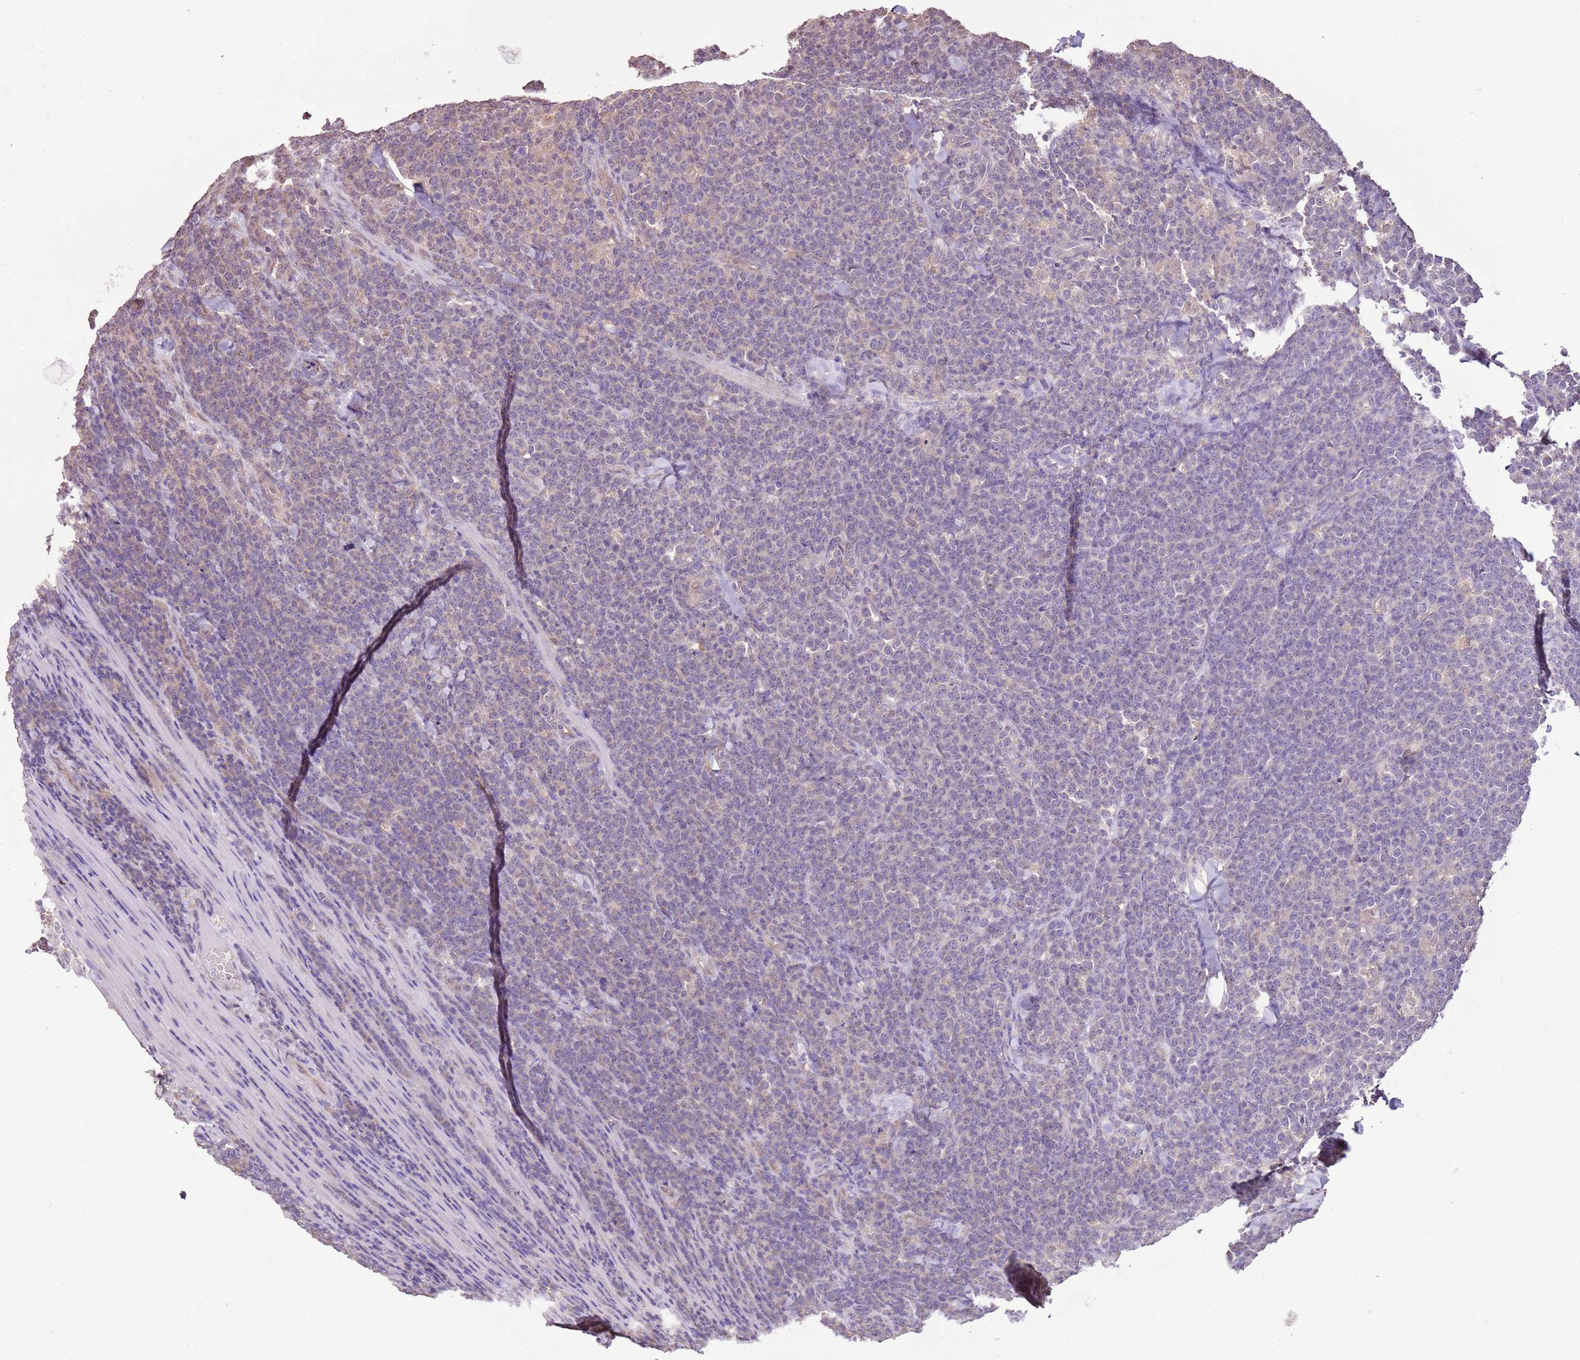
{"staining": {"intensity": "negative", "quantity": "none", "location": "none"}, "tissue": "lymphoma", "cell_type": "Tumor cells", "image_type": "cancer", "snomed": [{"axis": "morphology", "description": "Malignant lymphoma, non-Hodgkin's type, High grade"}, {"axis": "topography", "description": "Small intestine"}], "caption": "High-grade malignant lymphoma, non-Hodgkin's type stained for a protein using immunohistochemistry (IHC) displays no expression tumor cells.", "gene": "BBS5", "patient": {"sex": "male", "age": 8}}